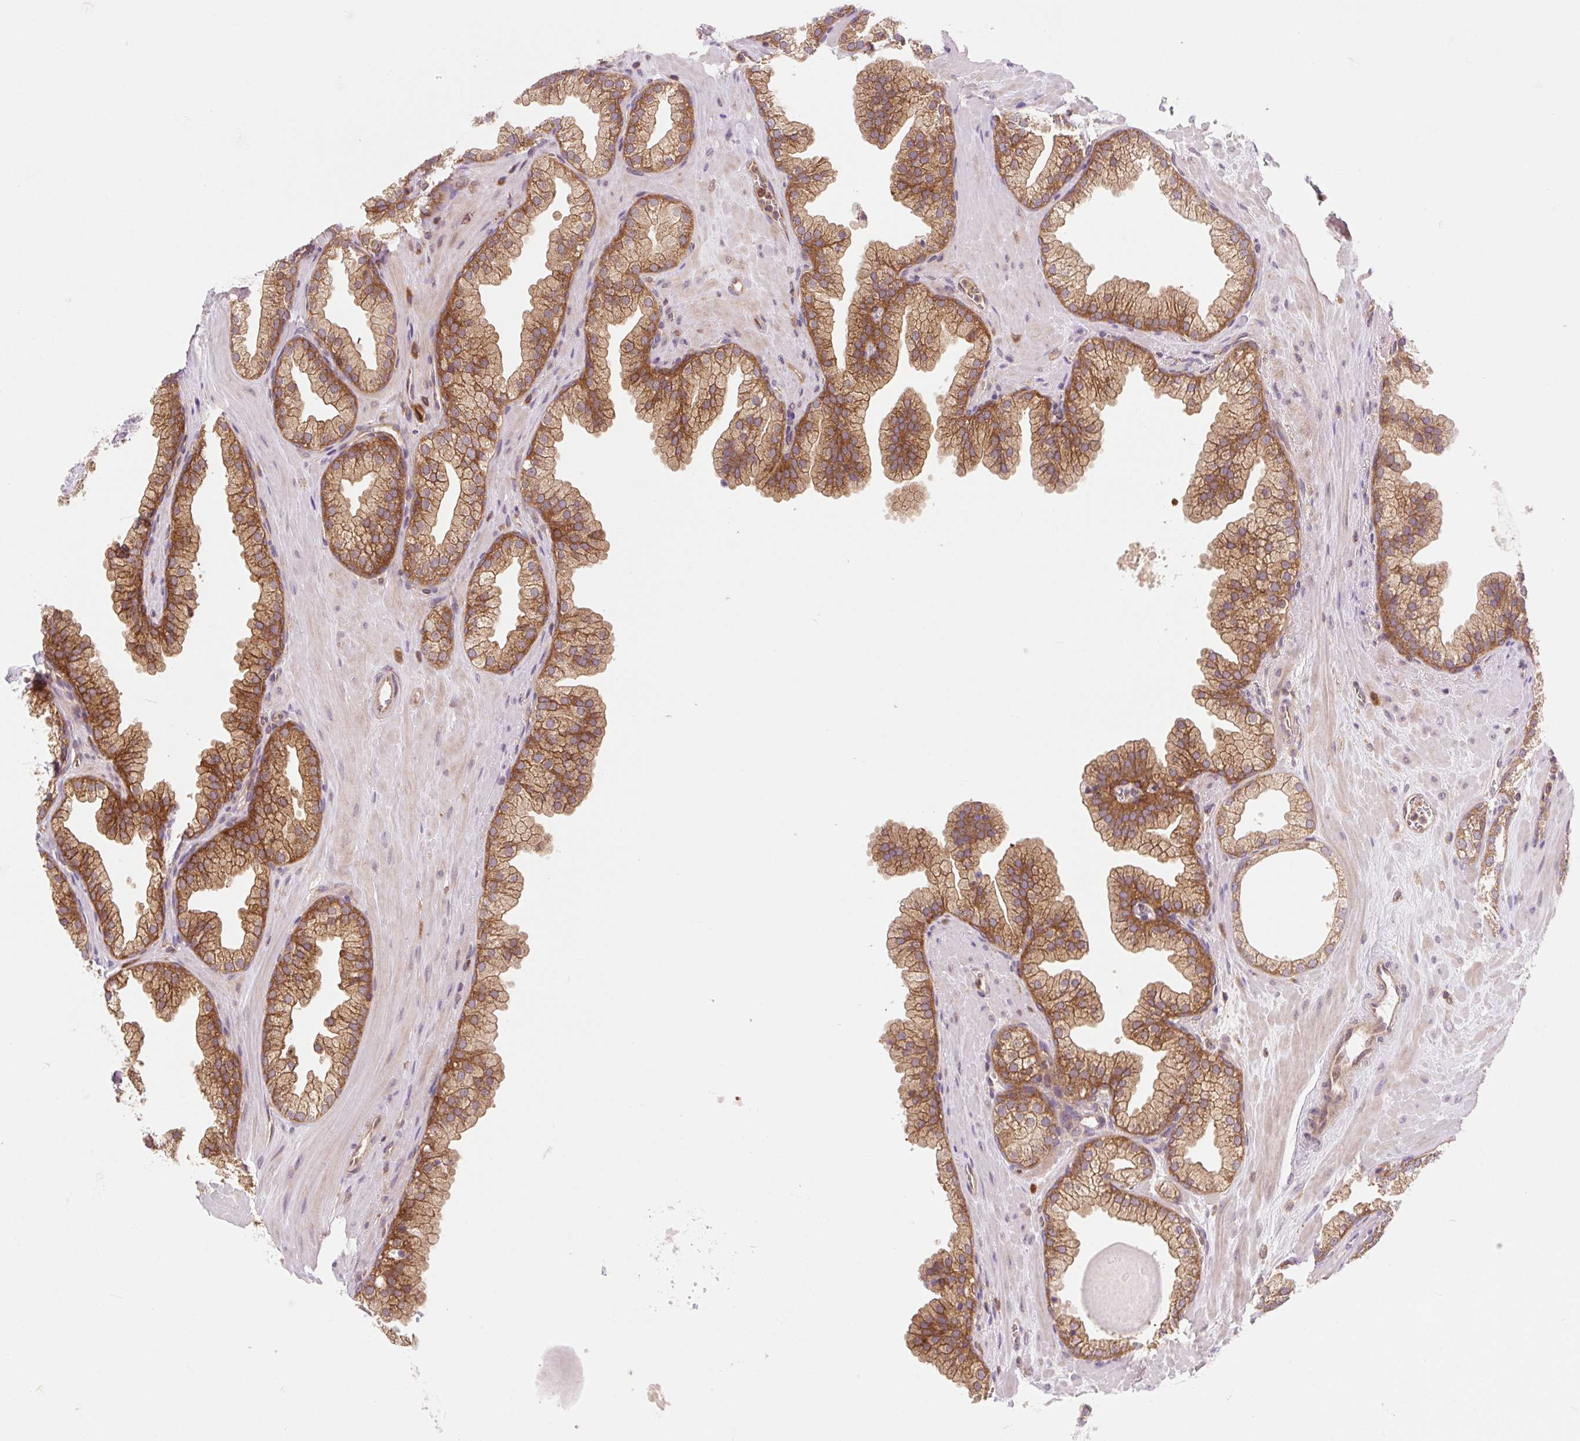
{"staining": {"intensity": "moderate", "quantity": "25%-75%", "location": "cytoplasmic/membranous"}, "tissue": "prostate", "cell_type": "Glandular cells", "image_type": "normal", "snomed": [{"axis": "morphology", "description": "Normal tissue, NOS"}, {"axis": "topography", "description": "Prostate"}, {"axis": "topography", "description": "Peripheral nerve tissue"}], "caption": "Glandular cells exhibit moderate cytoplasmic/membranous positivity in approximately 25%-75% of cells in unremarkable prostate. The staining was performed using DAB to visualize the protein expression in brown, while the nuclei were stained in blue with hematoxylin (Magnification: 20x).", "gene": "VPS4A", "patient": {"sex": "male", "age": 61}}